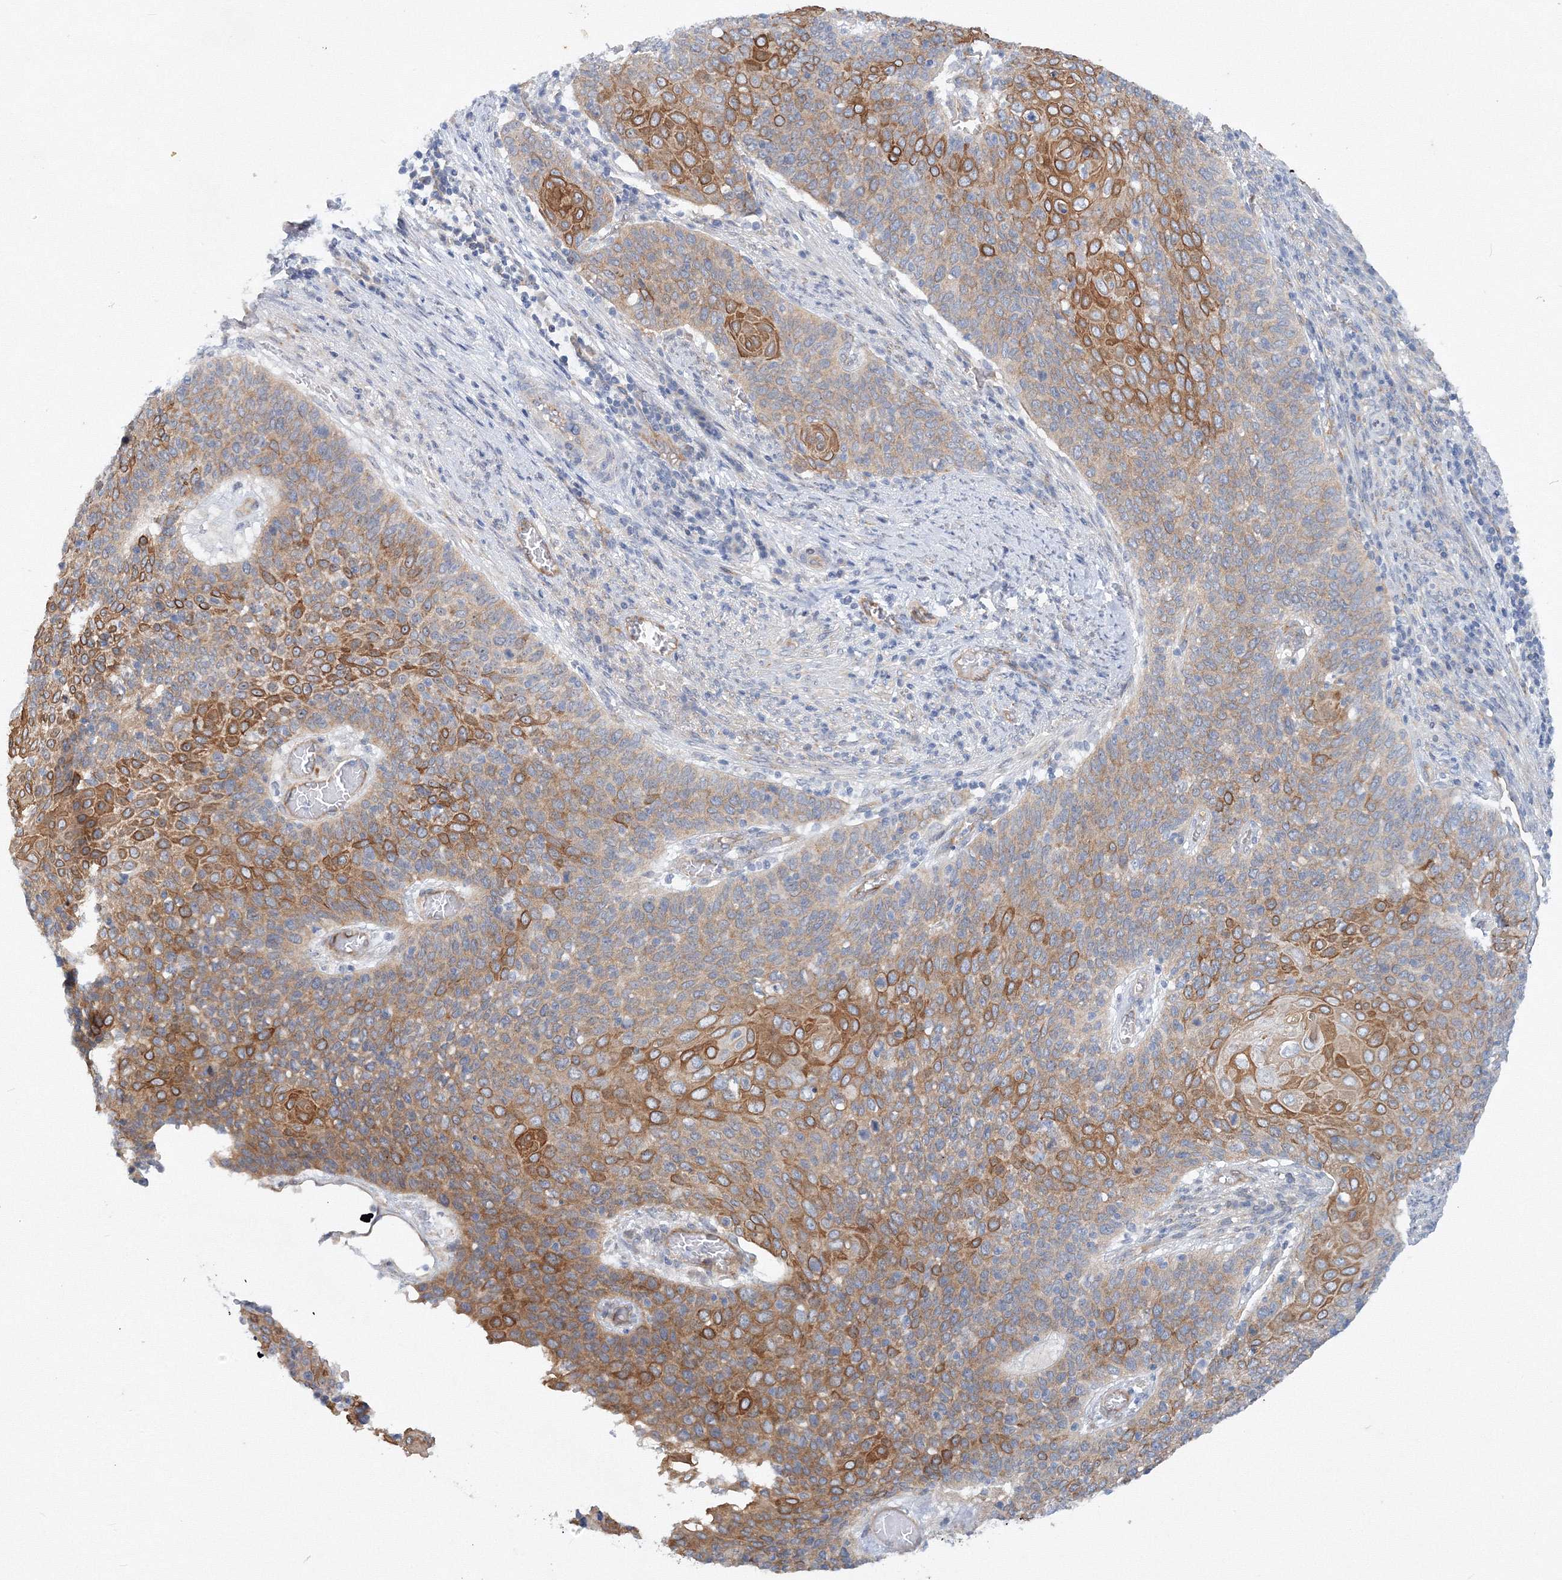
{"staining": {"intensity": "moderate", "quantity": "25%-75%", "location": "cytoplasmic/membranous"}, "tissue": "cervical cancer", "cell_type": "Tumor cells", "image_type": "cancer", "snomed": [{"axis": "morphology", "description": "Squamous cell carcinoma, NOS"}, {"axis": "topography", "description": "Cervix"}], "caption": "Immunohistochemical staining of human cervical squamous cell carcinoma shows medium levels of moderate cytoplasmic/membranous protein staining in approximately 25%-75% of tumor cells.", "gene": "TANC1", "patient": {"sex": "female", "age": 39}}